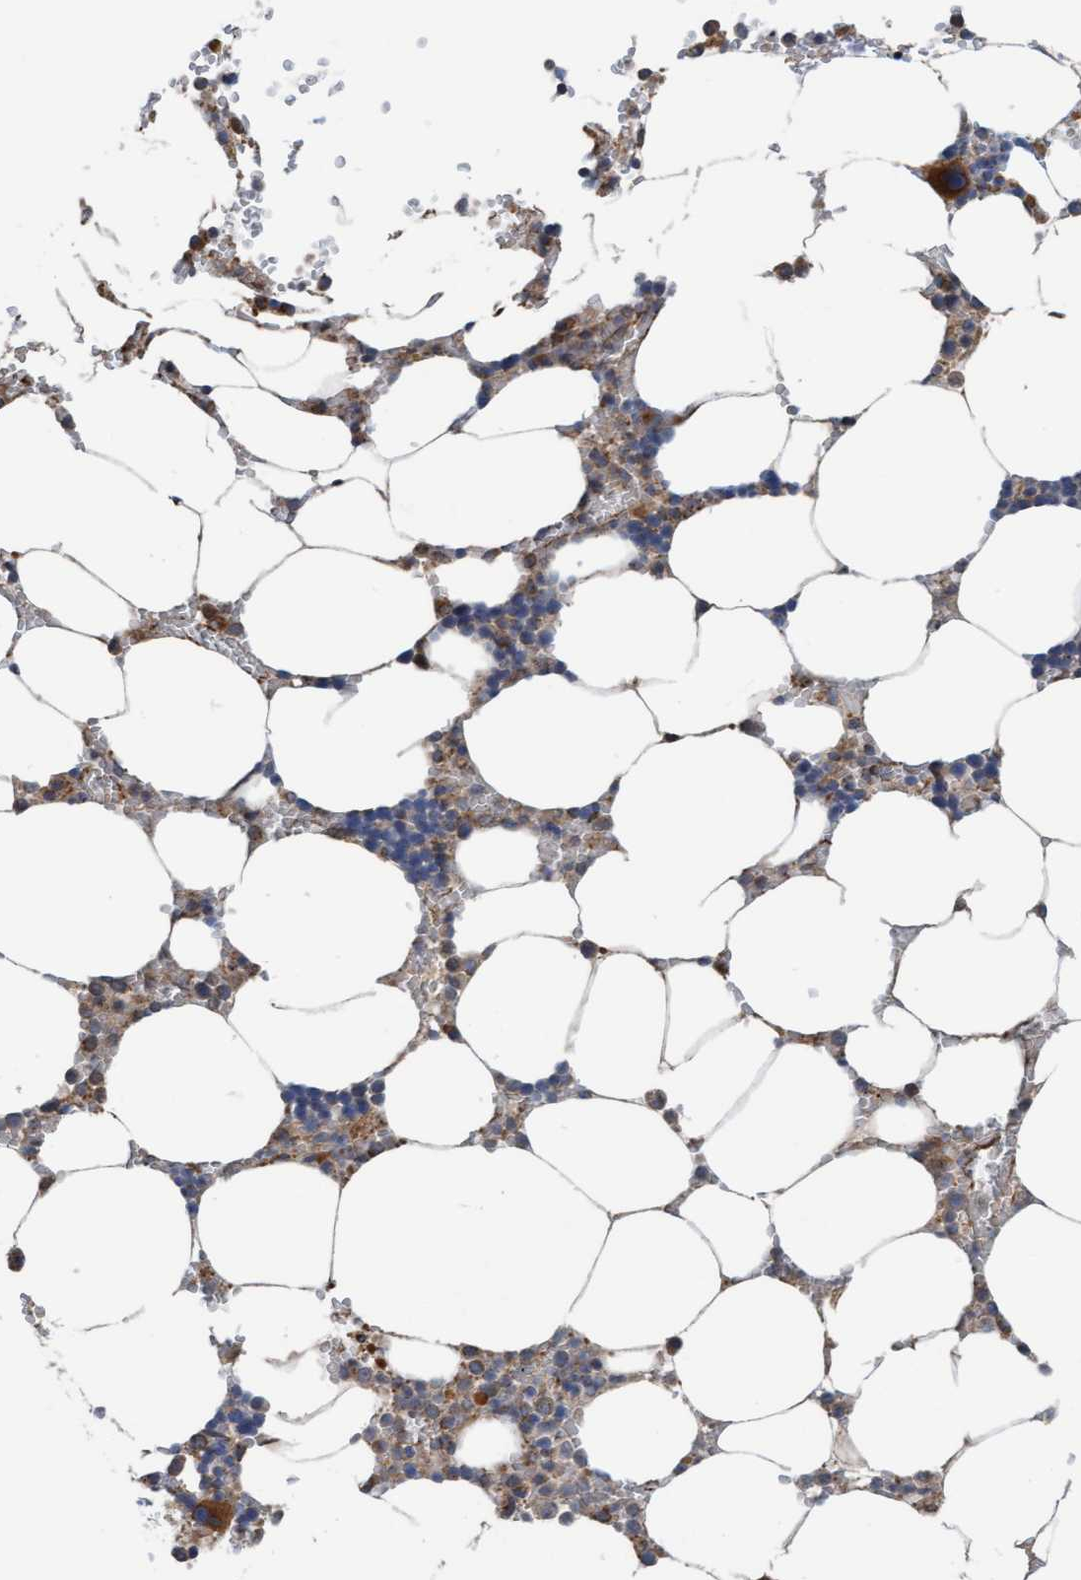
{"staining": {"intensity": "moderate", "quantity": "25%-75%", "location": "cytoplasmic/membranous"}, "tissue": "bone marrow", "cell_type": "Hematopoietic cells", "image_type": "normal", "snomed": [{"axis": "morphology", "description": "Normal tissue, NOS"}, {"axis": "topography", "description": "Bone marrow"}], "caption": "Normal bone marrow was stained to show a protein in brown. There is medium levels of moderate cytoplasmic/membranous positivity in approximately 25%-75% of hematopoietic cells. (DAB IHC, brown staining for protein, blue staining for nuclei).", "gene": "ZNF566", "patient": {"sex": "male", "age": 70}}